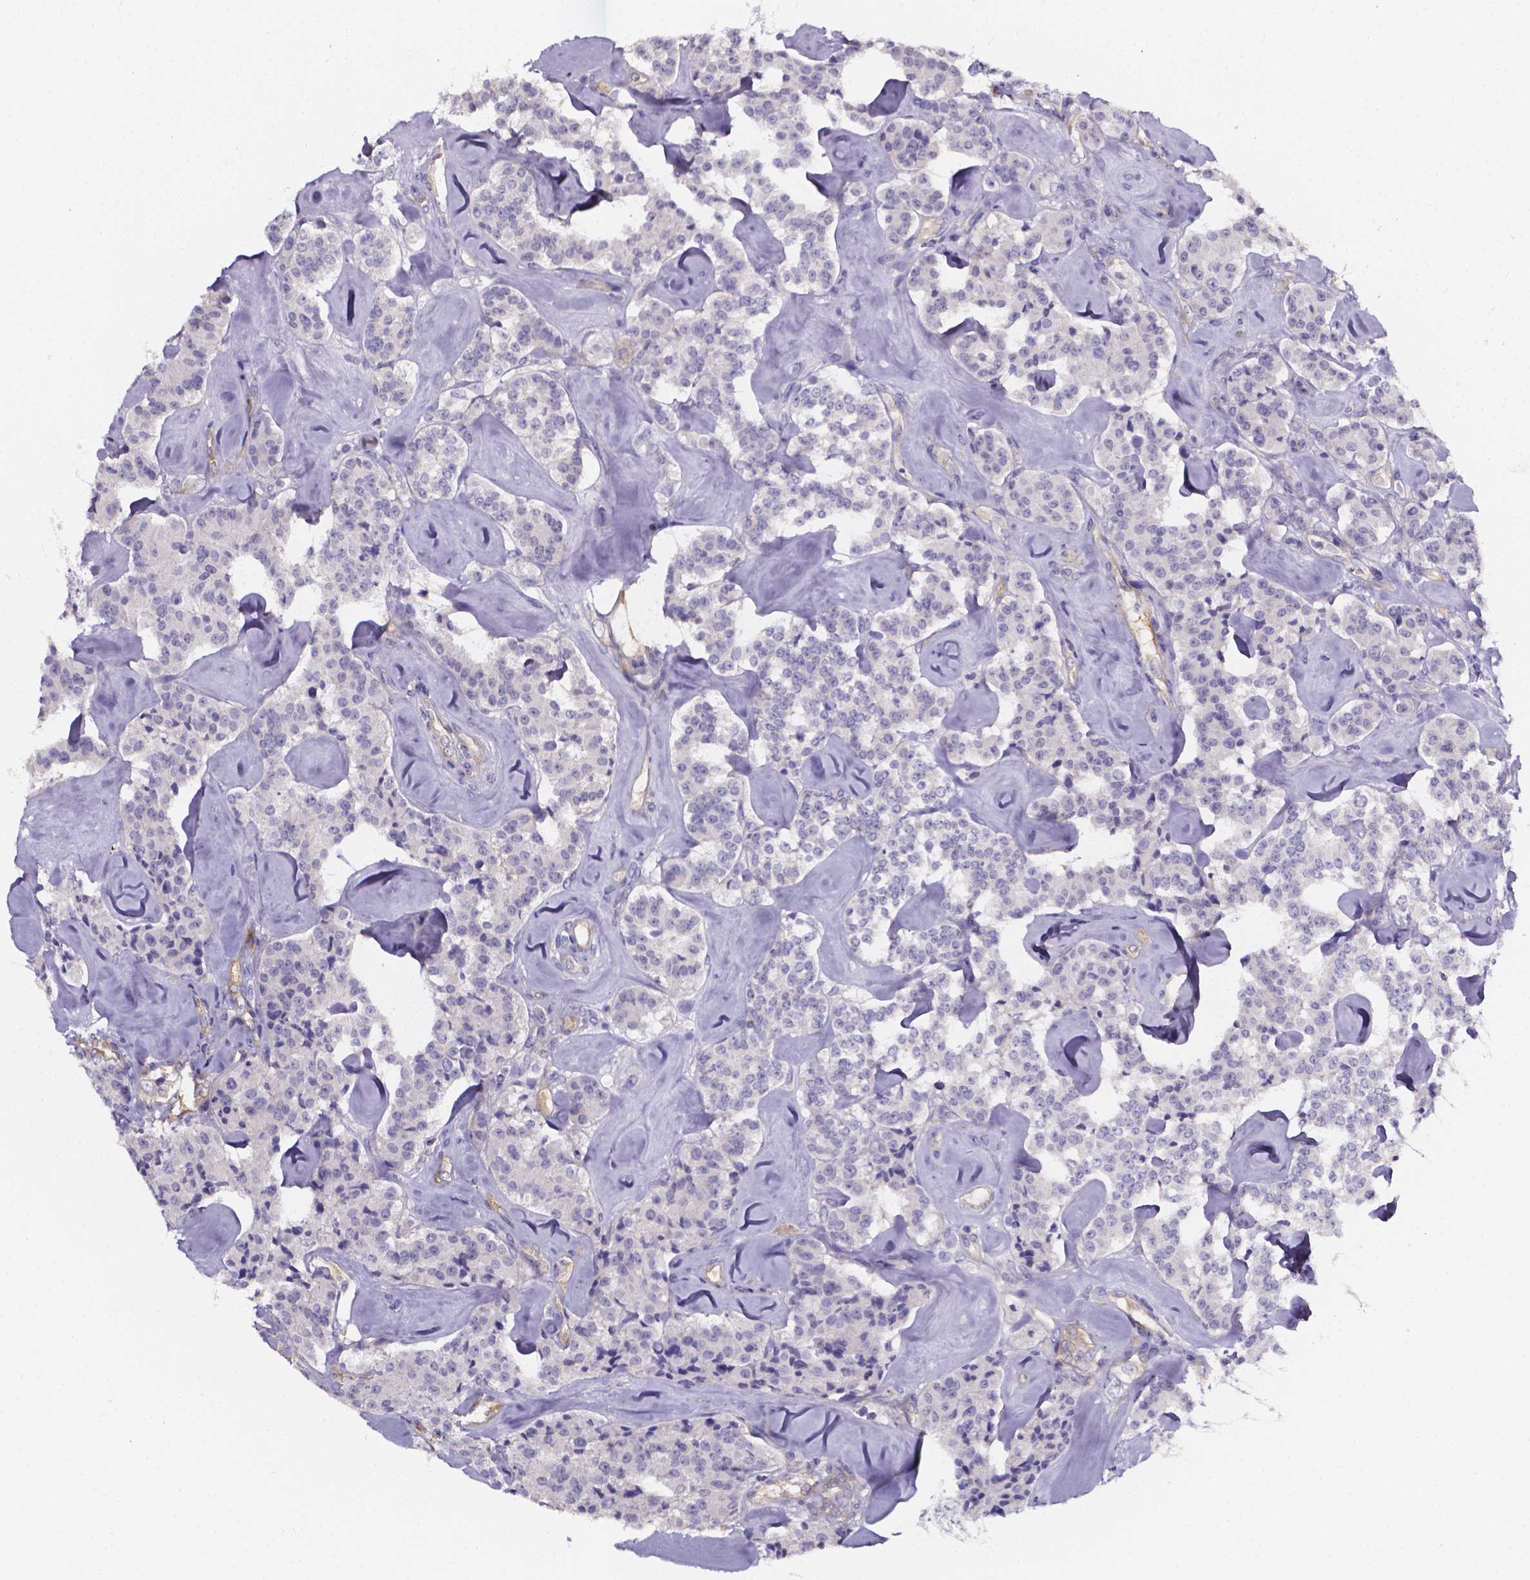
{"staining": {"intensity": "negative", "quantity": "none", "location": "none"}, "tissue": "carcinoid", "cell_type": "Tumor cells", "image_type": "cancer", "snomed": [{"axis": "morphology", "description": "Carcinoid, malignant, NOS"}, {"axis": "topography", "description": "Pancreas"}], "caption": "This is an immunohistochemistry (IHC) micrograph of human malignant carcinoid. There is no positivity in tumor cells.", "gene": "CACNG8", "patient": {"sex": "male", "age": 41}}